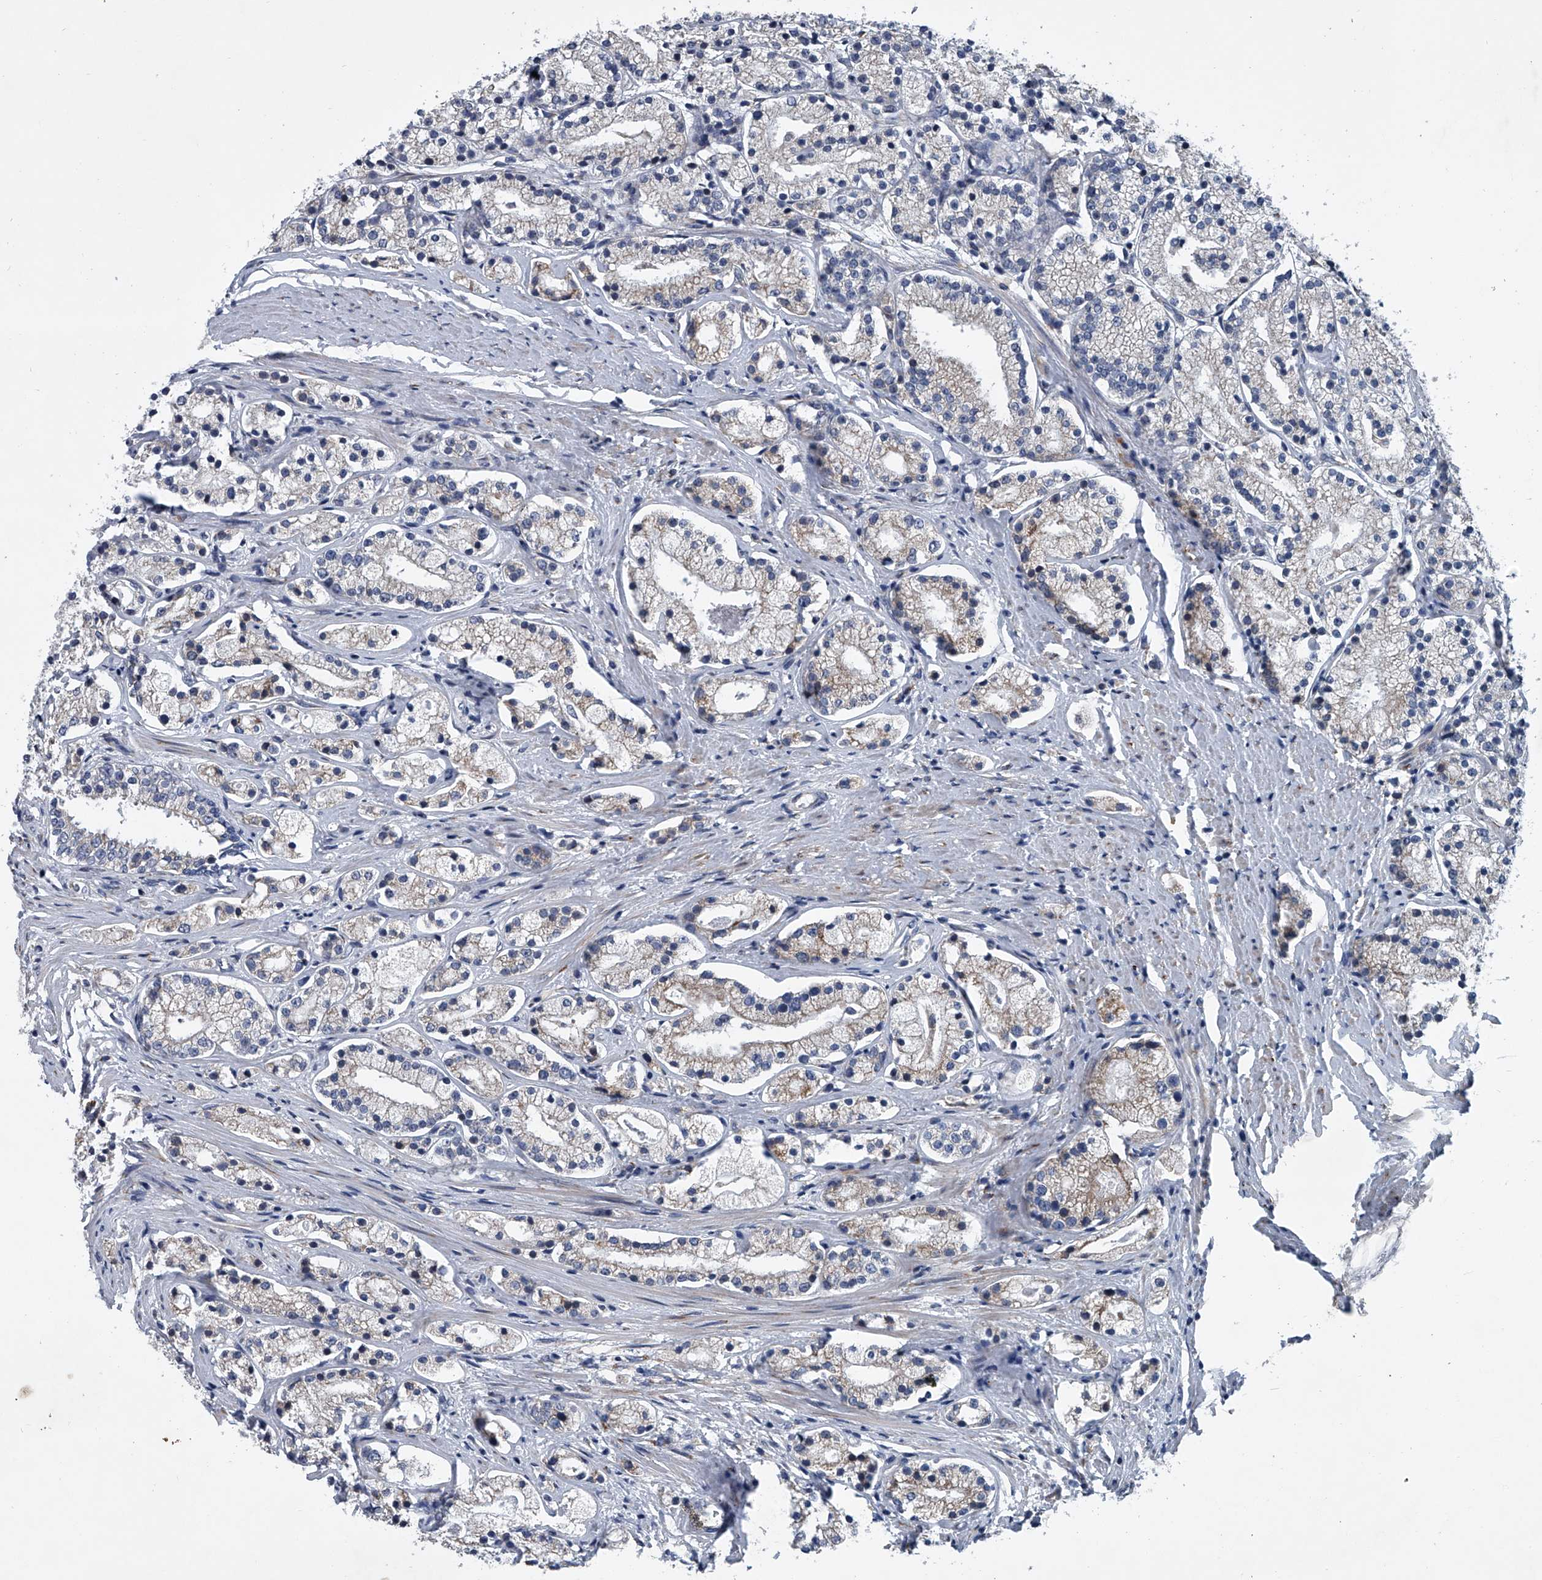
{"staining": {"intensity": "weak", "quantity": "<25%", "location": "cytoplasmic/membranous"}, "tissue": "prostate cancer", "cell_type": "Tumor cells", "image_type": "cancer", "snomed": [{"axis": "morphology", "description": "Adenocarcinoma, High grade"}, {"axis": "topography", "description": "Prostate"}], "caption": "Tumor cells are negative for brown protein staining in prostate cancer. The staining was performed using DAB to visualize the protein expression in brown, while the nuclei were stained in blue with hematoxylin (Magnification: 20x).", "gene": "ABCG1", "patient": {"sex": "male", "age": 69}}